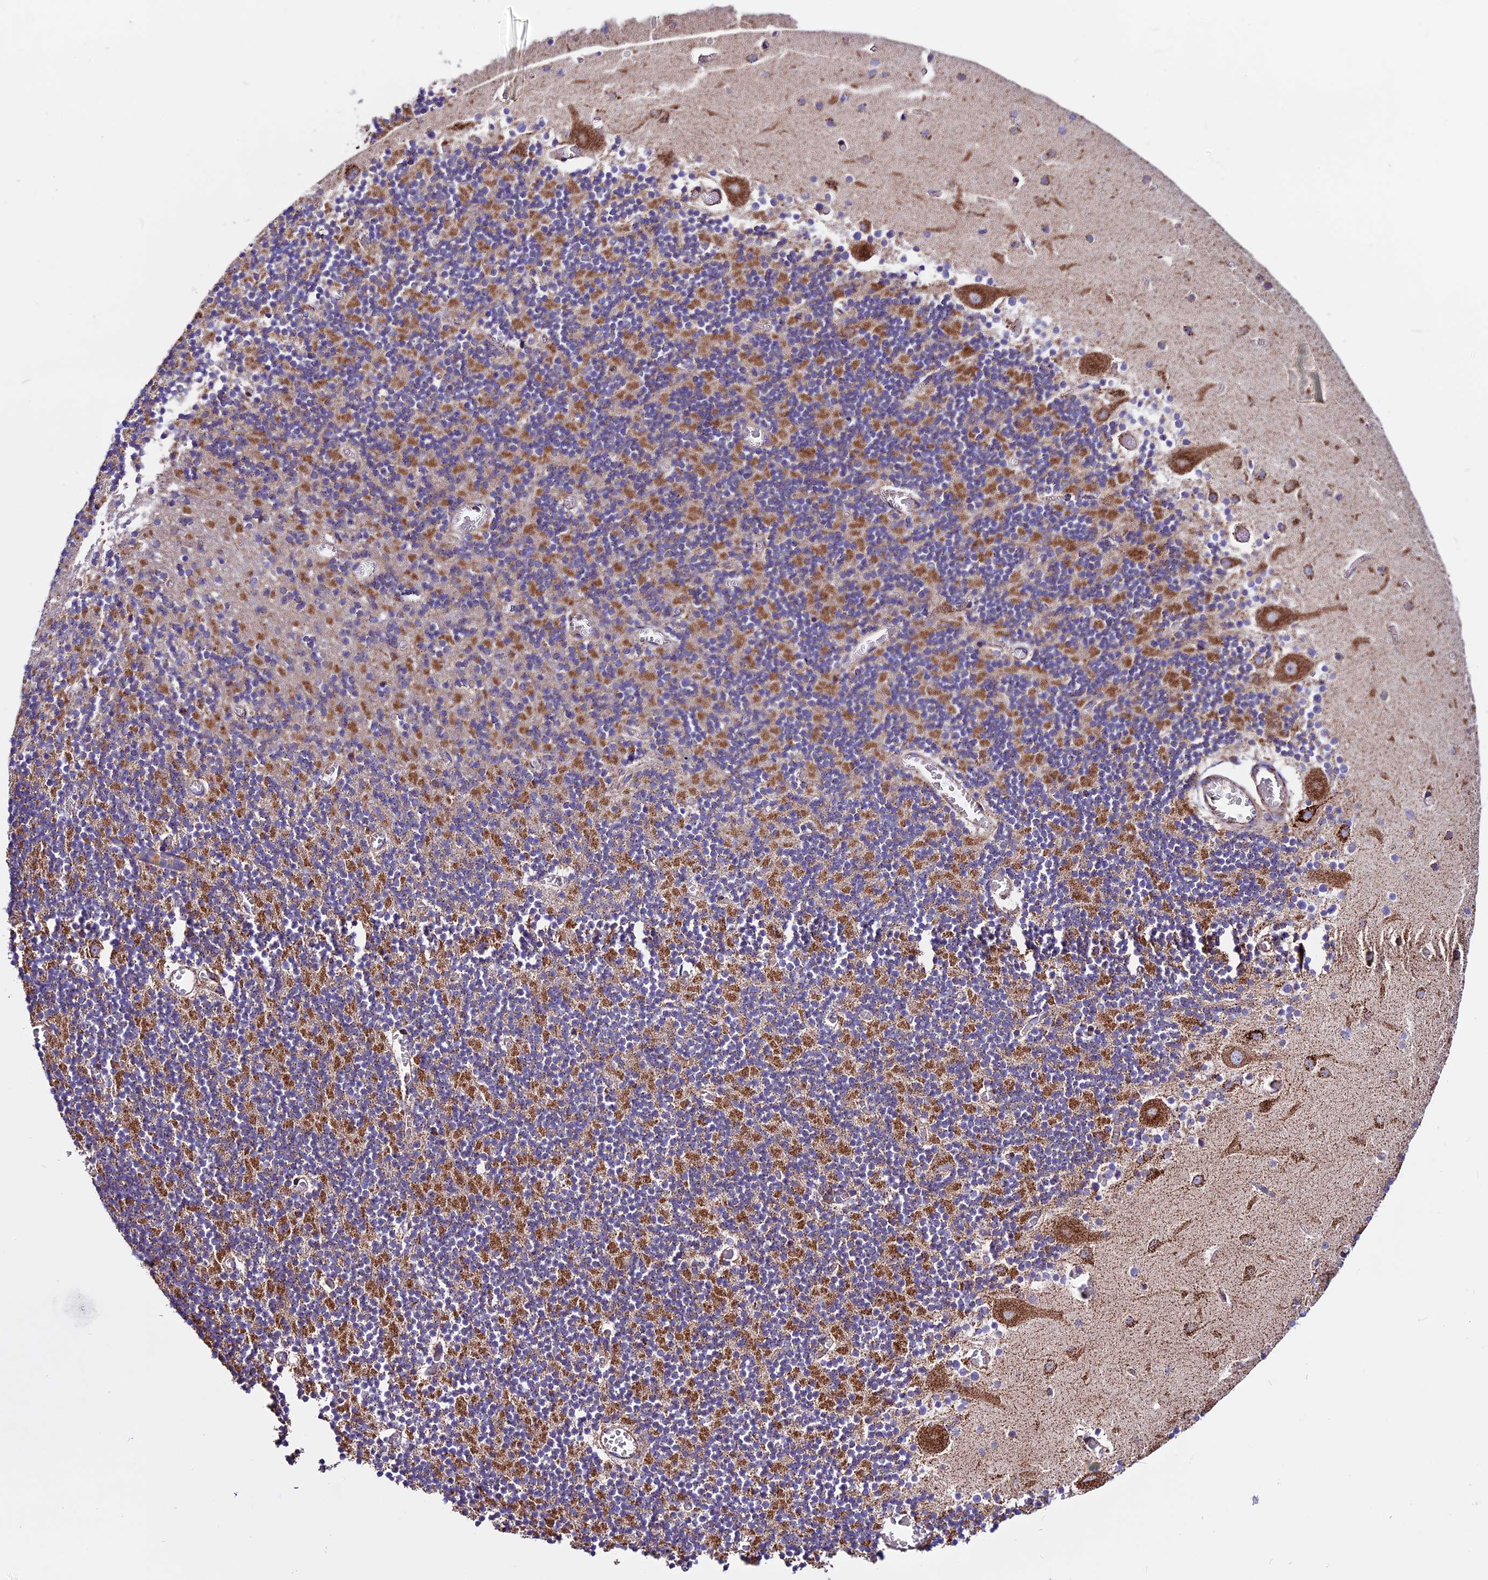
{"staining": {"intensity": "strong", "quantity": "25%-75%", "location": "cytoplasmic/membranous"}, "tissue": "cerebellum", "cell_type": "Cells in granular layer", "image_type": "normal", "snomed": [{"axis": "morphology", "description": "Normal tissue, NOS"}, {"axis": "topography", "description": "Cerebellum"}], "caption": "Benign cerebellum shows strong cytoplasmic/membranous expression in about 25%-75% of cells in granular layer, visualized by immunohistochemistry. The staining was performed using DAB (3,3'-diaminobenzidine) to visualize the protein expression in brown, while the nuclei were stained in blue with hematoxylin (Magnification: 20x).", "gene": "CX3CL1", "patient": {"sex": "female", "age": 28}}